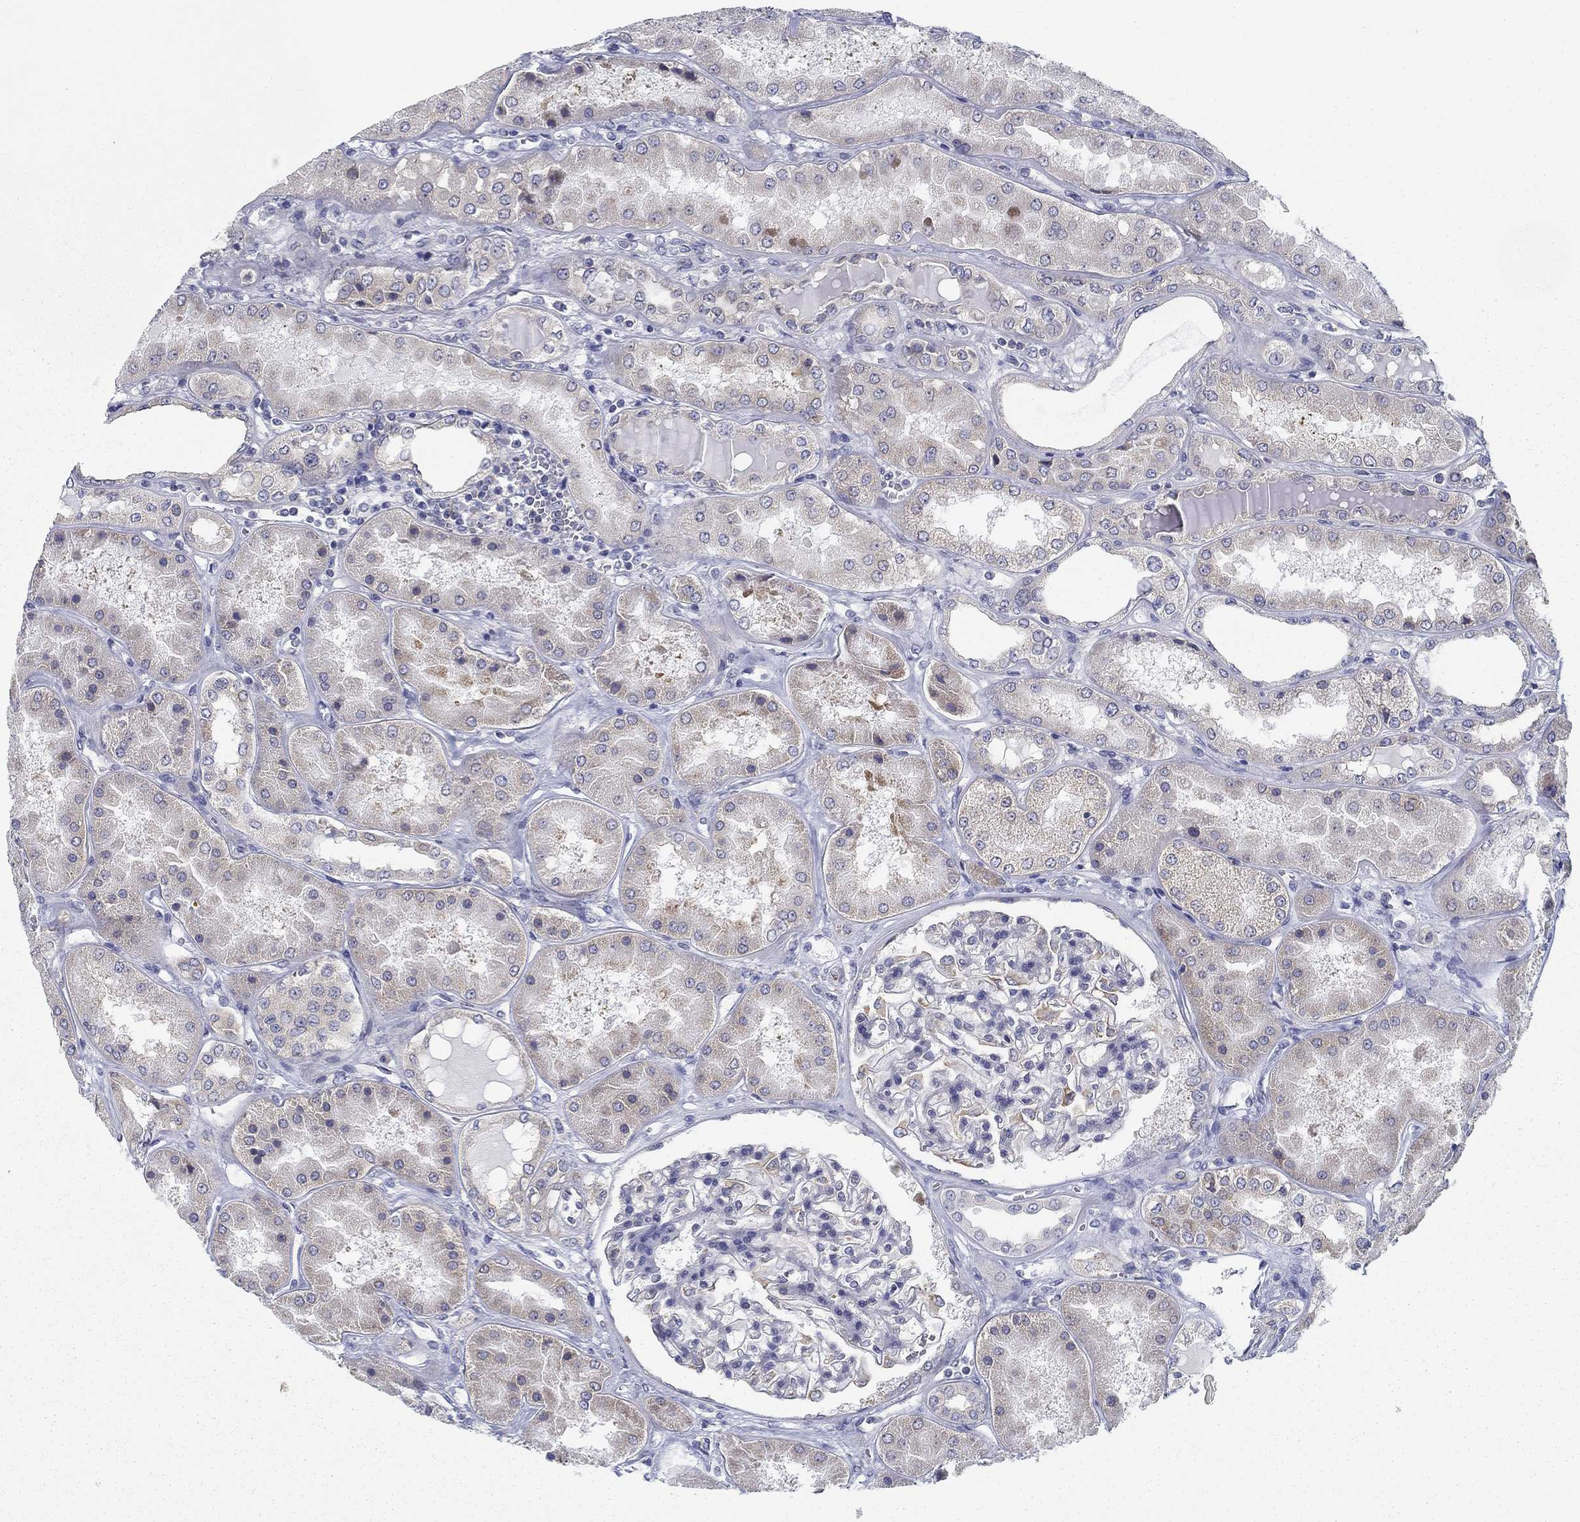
{"staining": {"intensity": "moderate", "quantity": "<25%", "location": "cytoplasmic/membranous"}, "tissue": "kidney", "cell_type": "Cells in glomeruli", "image_type": "normal", "snomed": [{"axis": "morphology", "description": "Normal tissue, NOS"}, {"axis": "topography", "description": "Kidney"}], "caption": "Immunohistochemical staining of benign human kidney demonstrates <25% levels of moderate cytoplasmic/membranous protein staining in about <25% of cells in glomeruli.", "gene": "FXR1", "patient": {"sex": "female", "age": 56}}